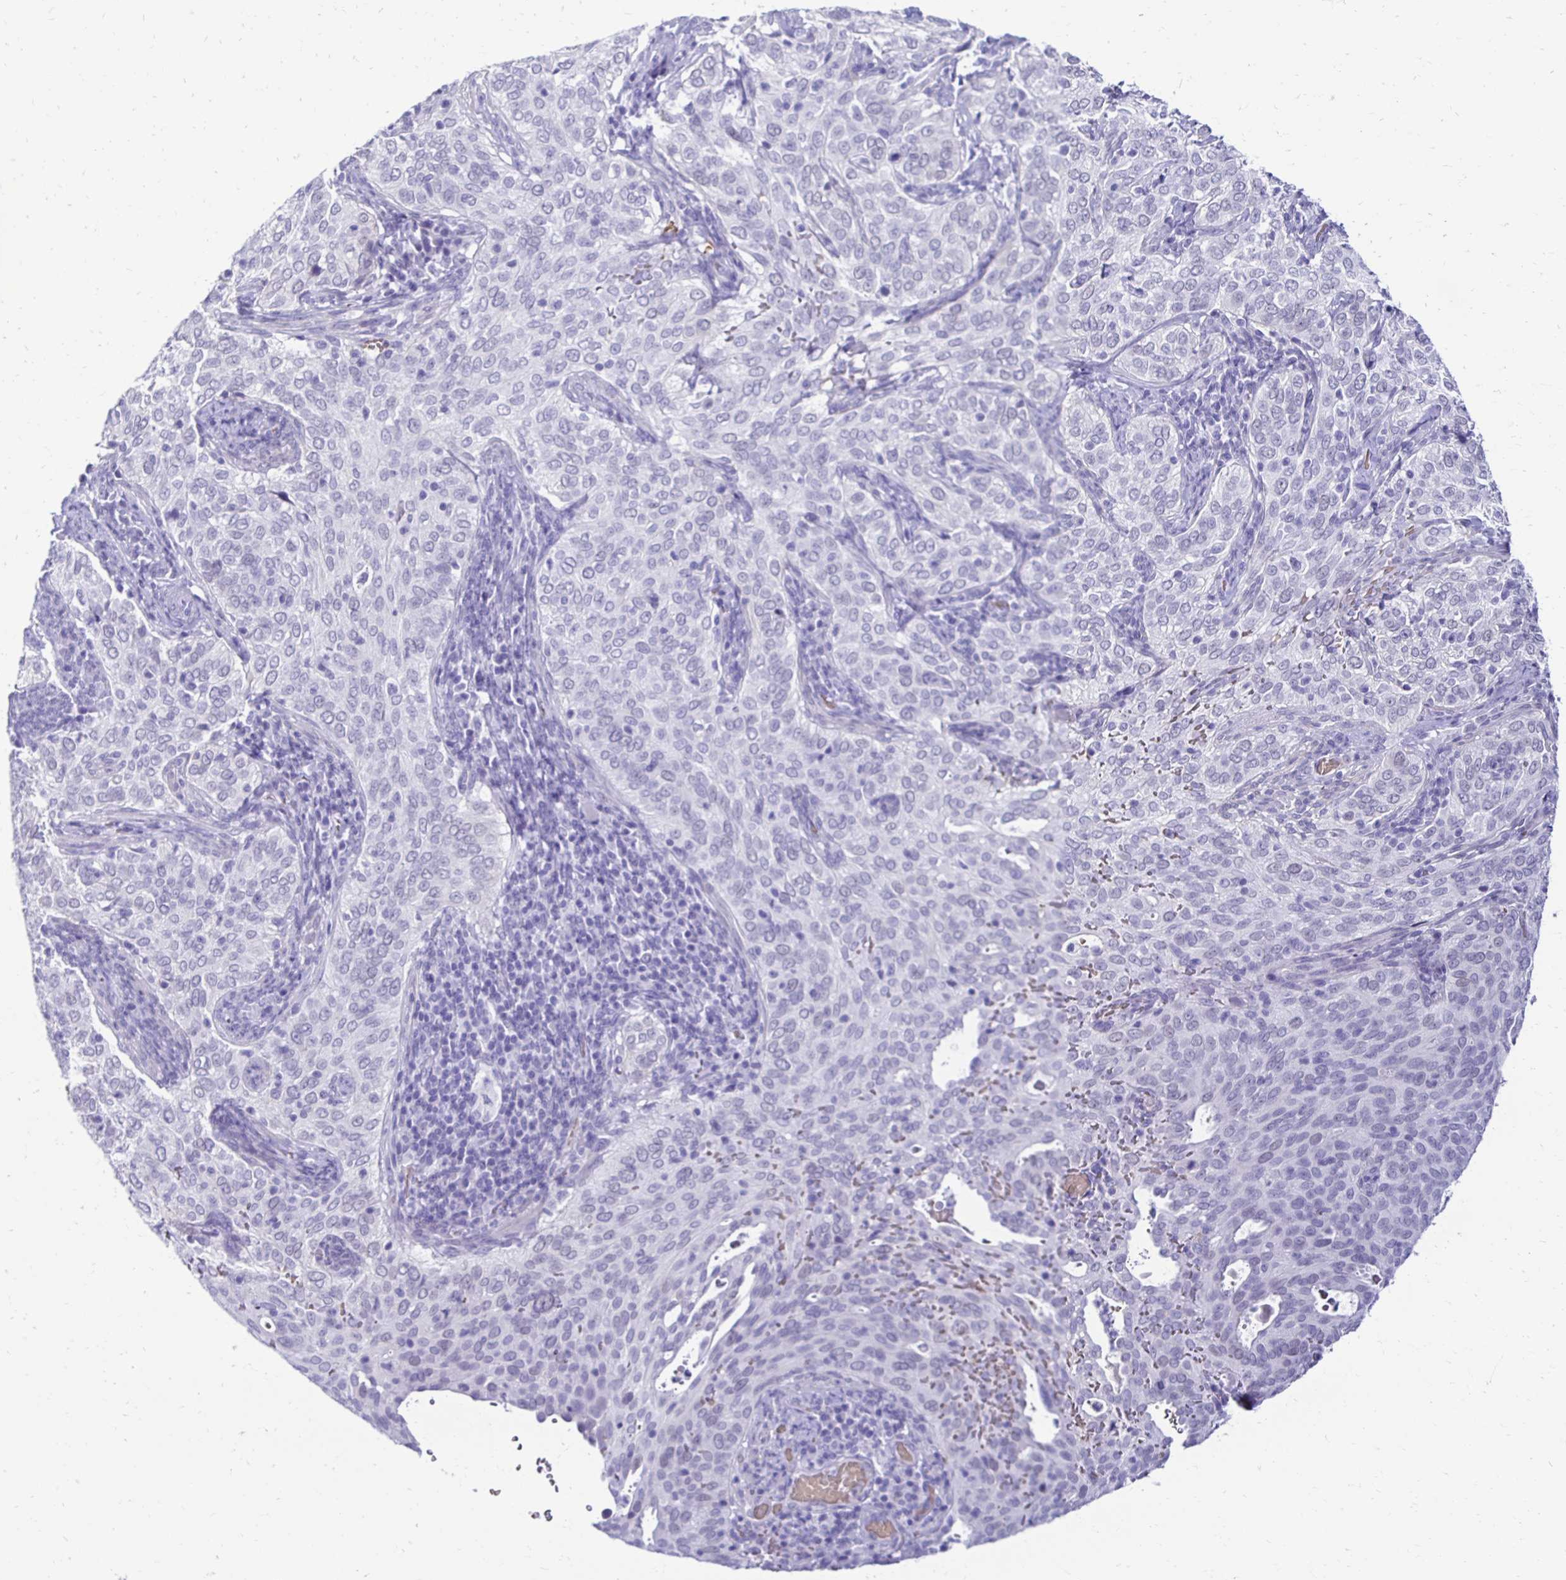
{"staining": {"intensity": "negative", "quantity": "none", "location": "none"}, "tissue": "cervical cancer", "cell_type": "Tumor cells", "image_type": "cancer", "snomed": [{"axis": "morphology", "description": "Squamous cell carcinoma, NOS"}, {"axis": "topography", "description": "Cervix"}], "caption": "IHC histopathology image of cervical cancer stained for a protein (brown), which exhibits no expression in tumor cells.", "gene": "RHBDL3", "patient": {"sex": "female", "age": 38}}